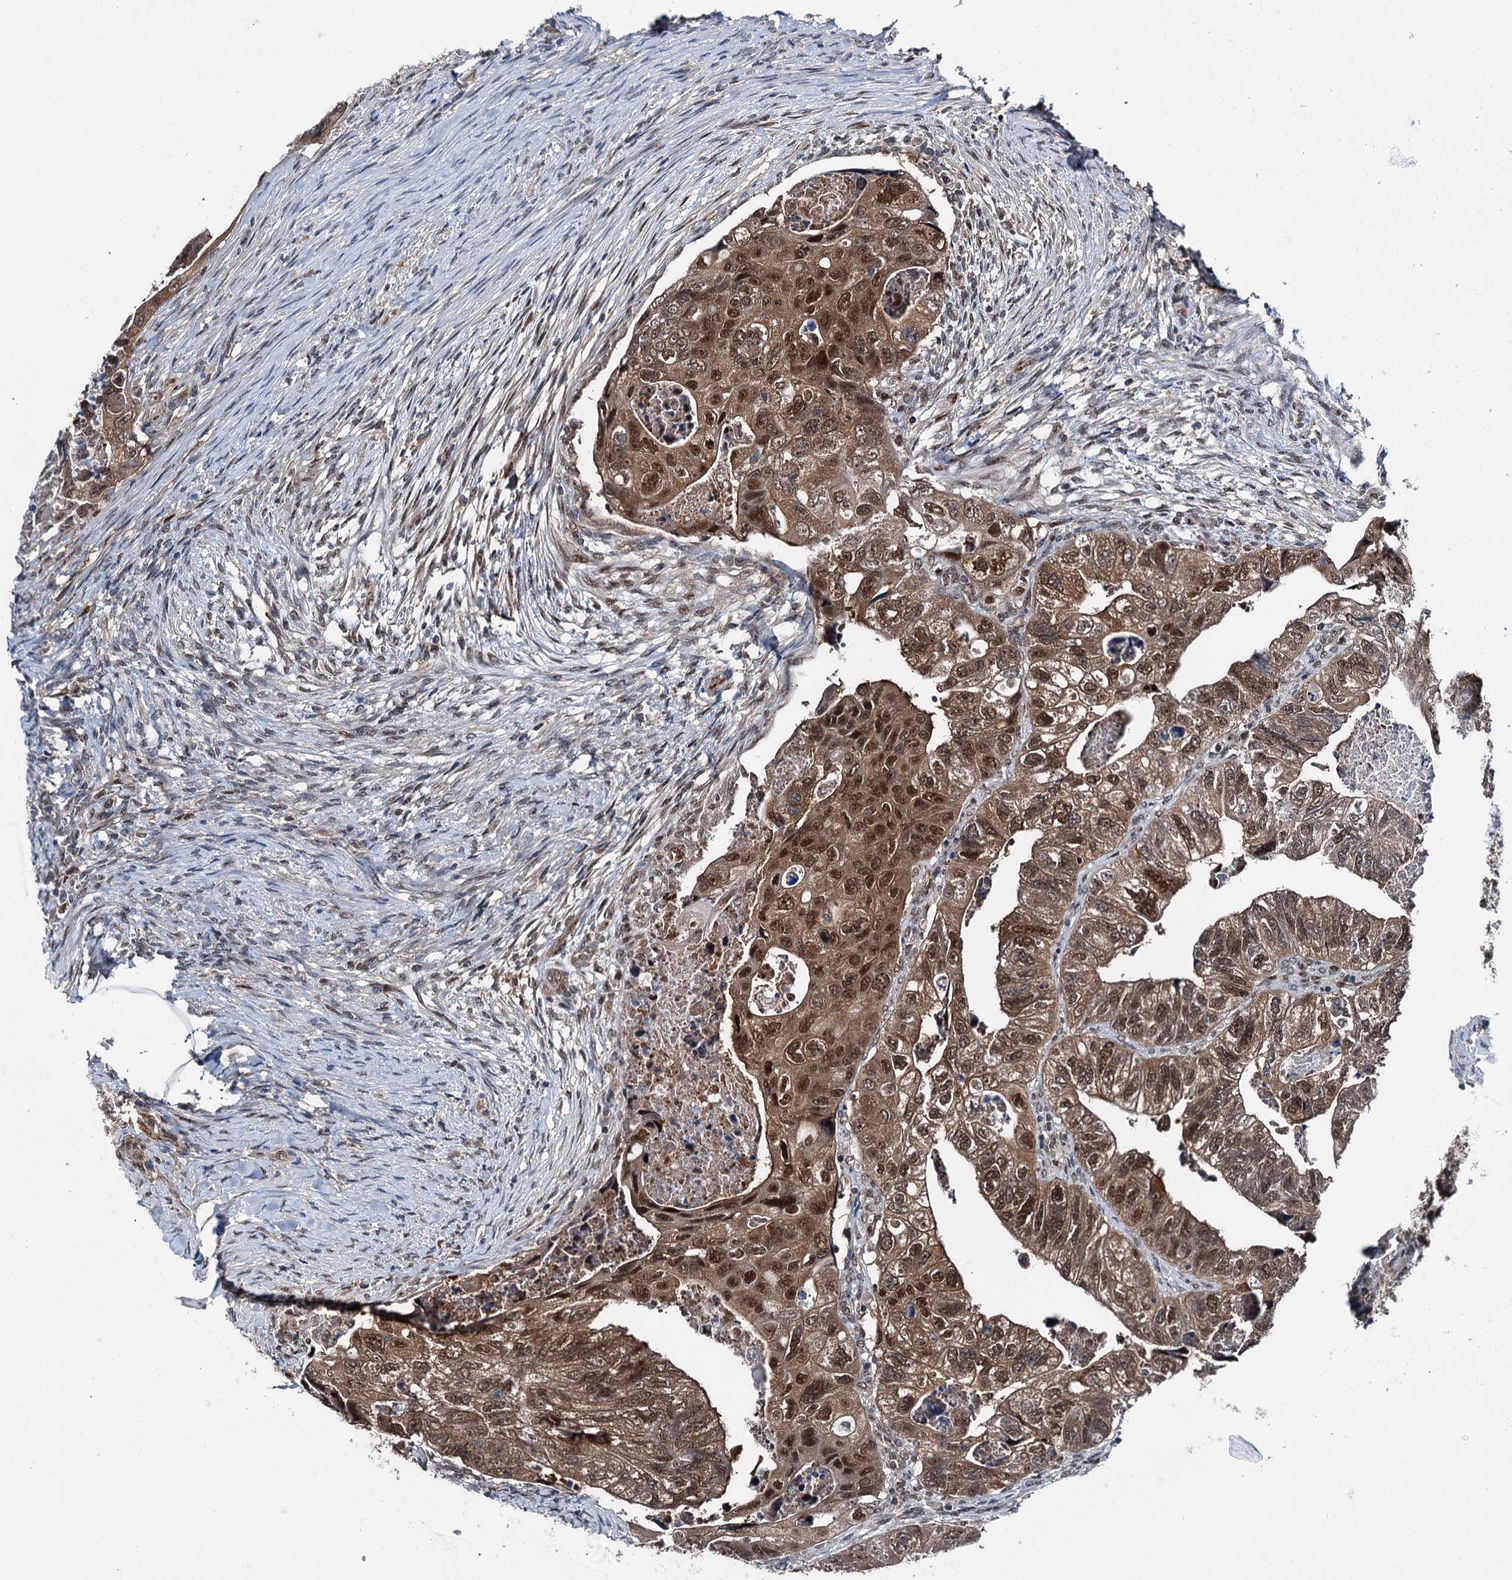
{"staining": {"intensity": "strong", "quantity": ">75%", "location": "cytoplasmic/membranous,nuclear"}, "tissue": "colorectal cancer", "cell_type": "Tumor cells", "image_type": "cancer", "snomed": [{"axis": "morphology", "description": "Adenocarcinoma, NOS"}, {"axis": "topography", "description": "Rectum"}], "caption": "This is an image of IHC staining of adenocarcinoma (colorectal), which shows strong expression in the cytoplasmic/membranous and nuclear of tumor cells.", "gene": "PSMD13", "patient": {"sex": "male", "age": 63}}